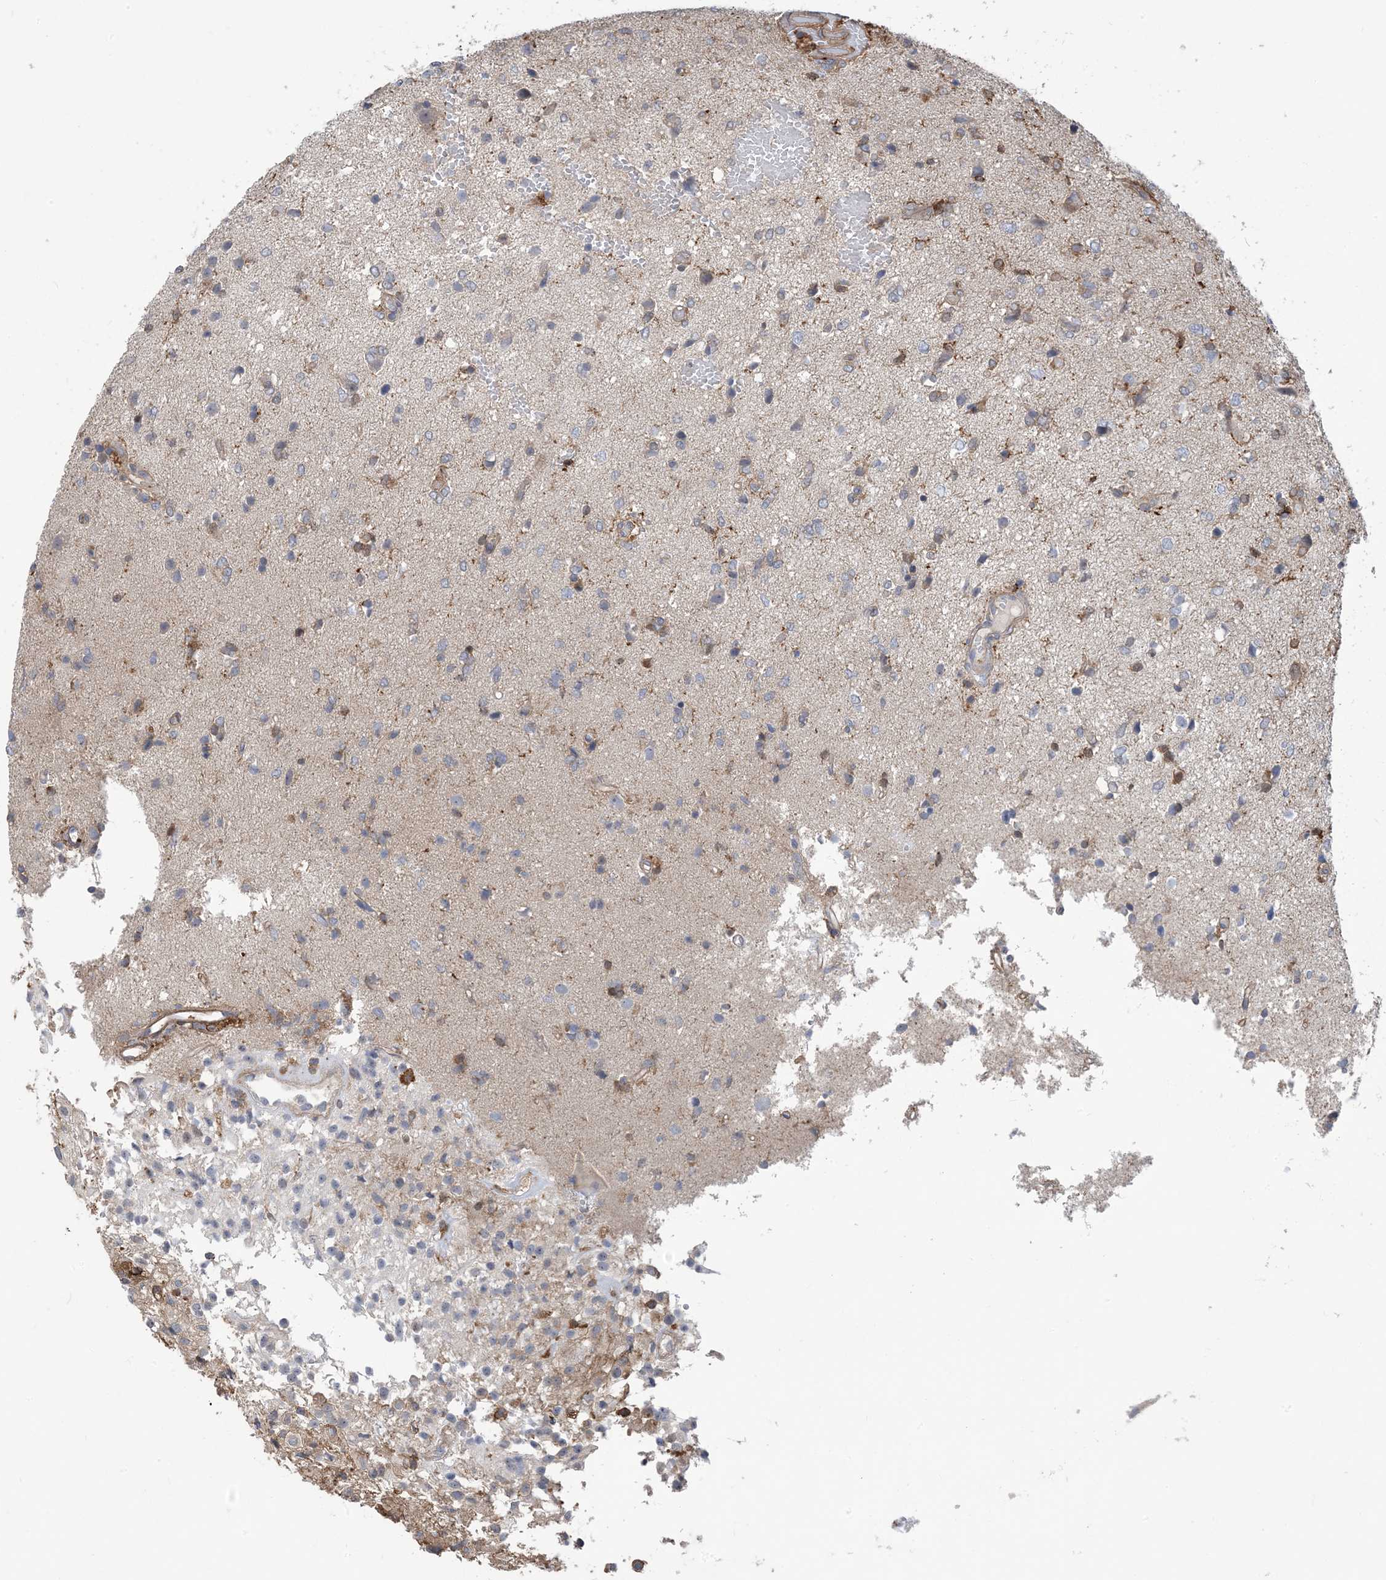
{"staining": {"intensity": "weak", "quantity": "25%-75%", "location": "cytoplasmic/membranous"}, "tissue": "glioma", "cell_type": "Tumor cells", "image_type": "cancer", "snomed": [{"axis": "morphology", "description": "Glioma, malignant, High grade"}, {"axis": "topography", "description": "Brain"}], "caption": "Glioma tissue reveals weak cytoplasmic/membranous expression in approximately 25%-75% of tumor cells, visualized by immunohistochemistry. Using DAB (brown) and hematoxylin (blue) stains, captured at high magnification using brightfield microscopy.", "gene": "HS1BP3", "patient": {"sex": "female", "age": 59}}